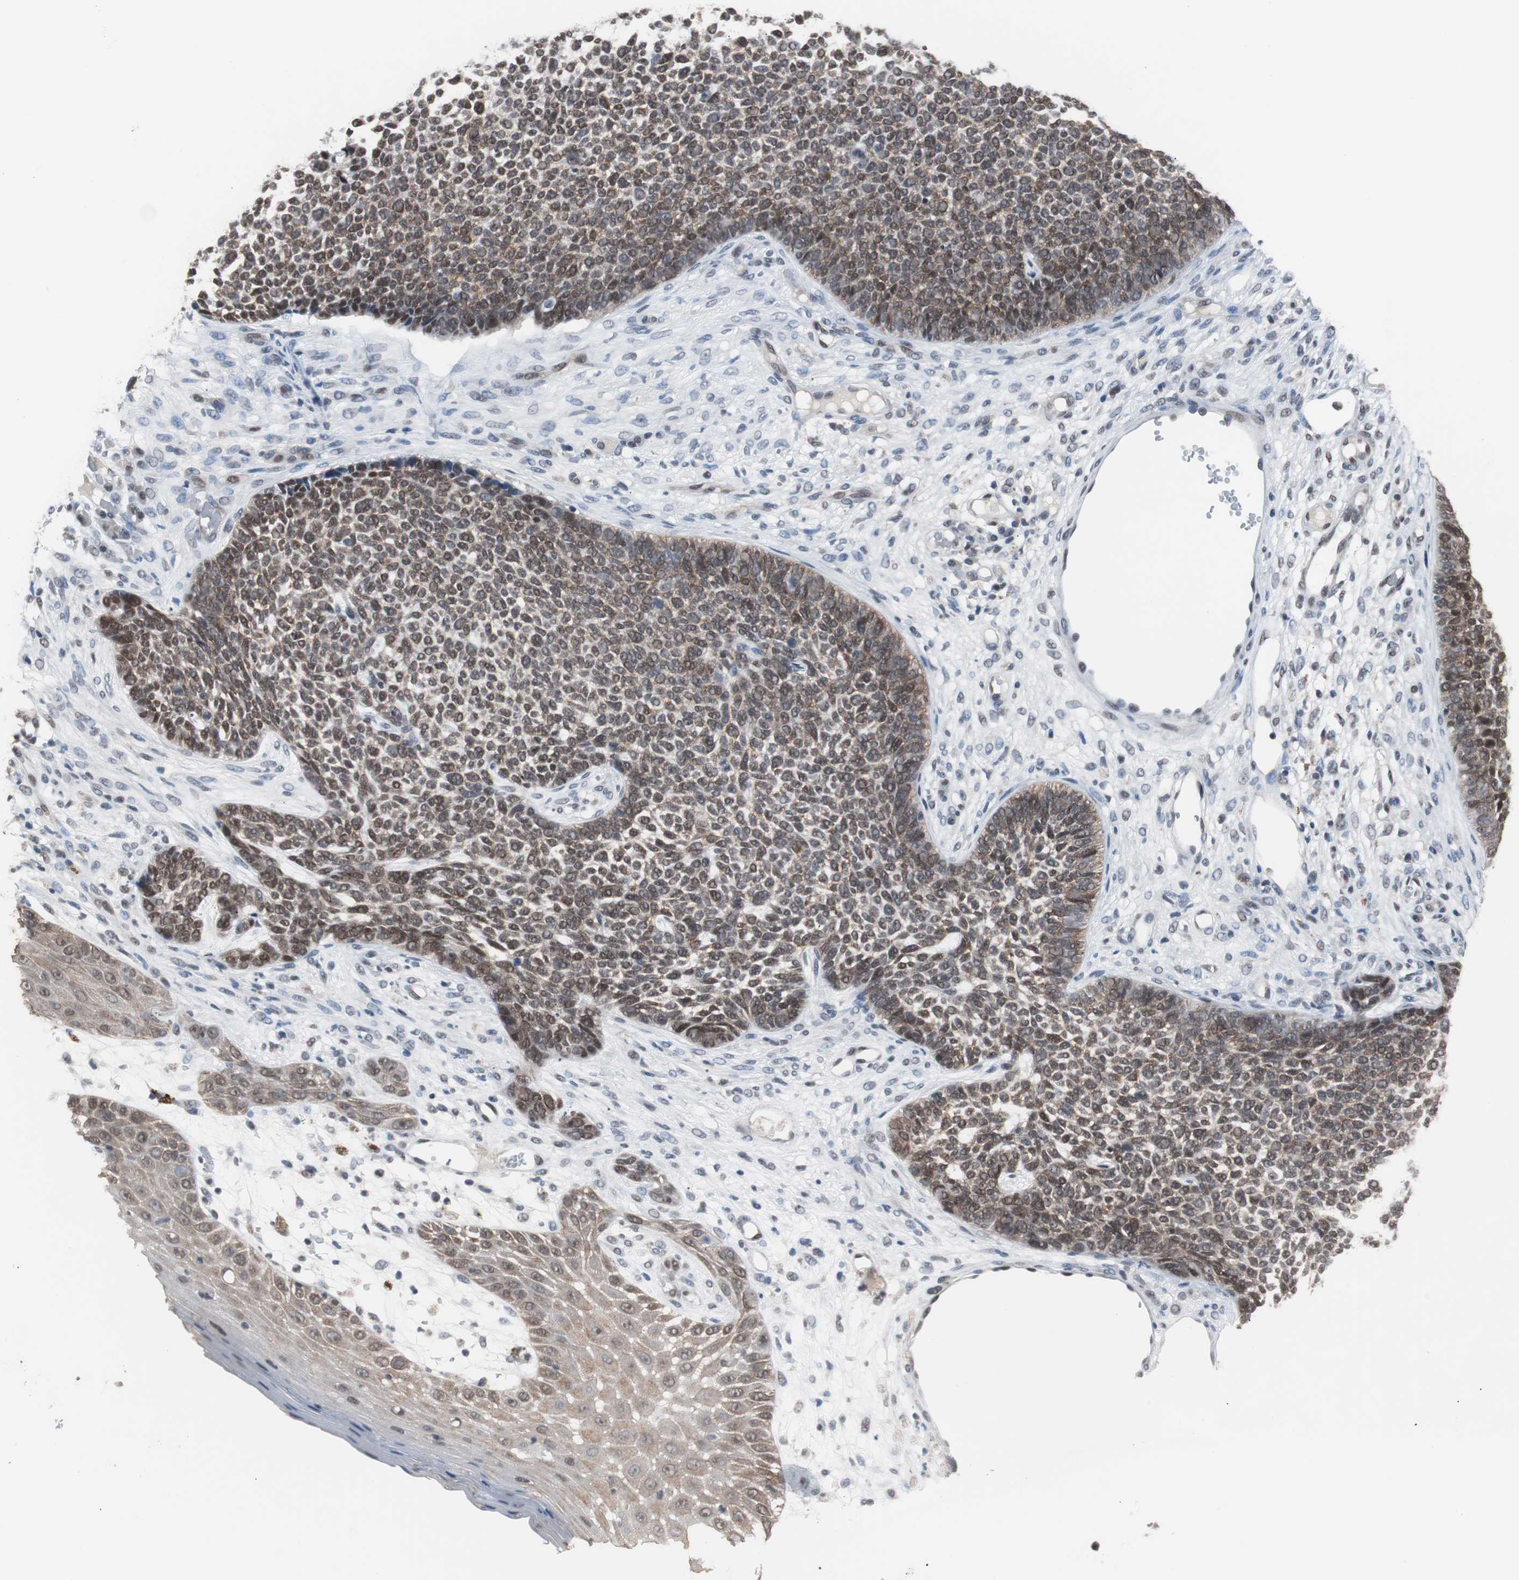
{"staining": {"intensity": "moderate", "quantity": ">75%", "location": "cytoplasmic/membranous,nuclear"}, "tissue": "skin cancer", "cell_type": "Tumor cells", "image_type": "cancer", "snomed": [{"axis": "morphology", "description": "Basal cell carcinoma"}, {"axis": "topography", "description": "Skin"}], "caption": "Tumor cells demonstrate medium levels of moderate cytoplasmic/membranous and nuclear positivity in approximately >75% of cells in human skin cancer.", "gene": "TAF7", "patient": {"sex": "female", "age": 84}}